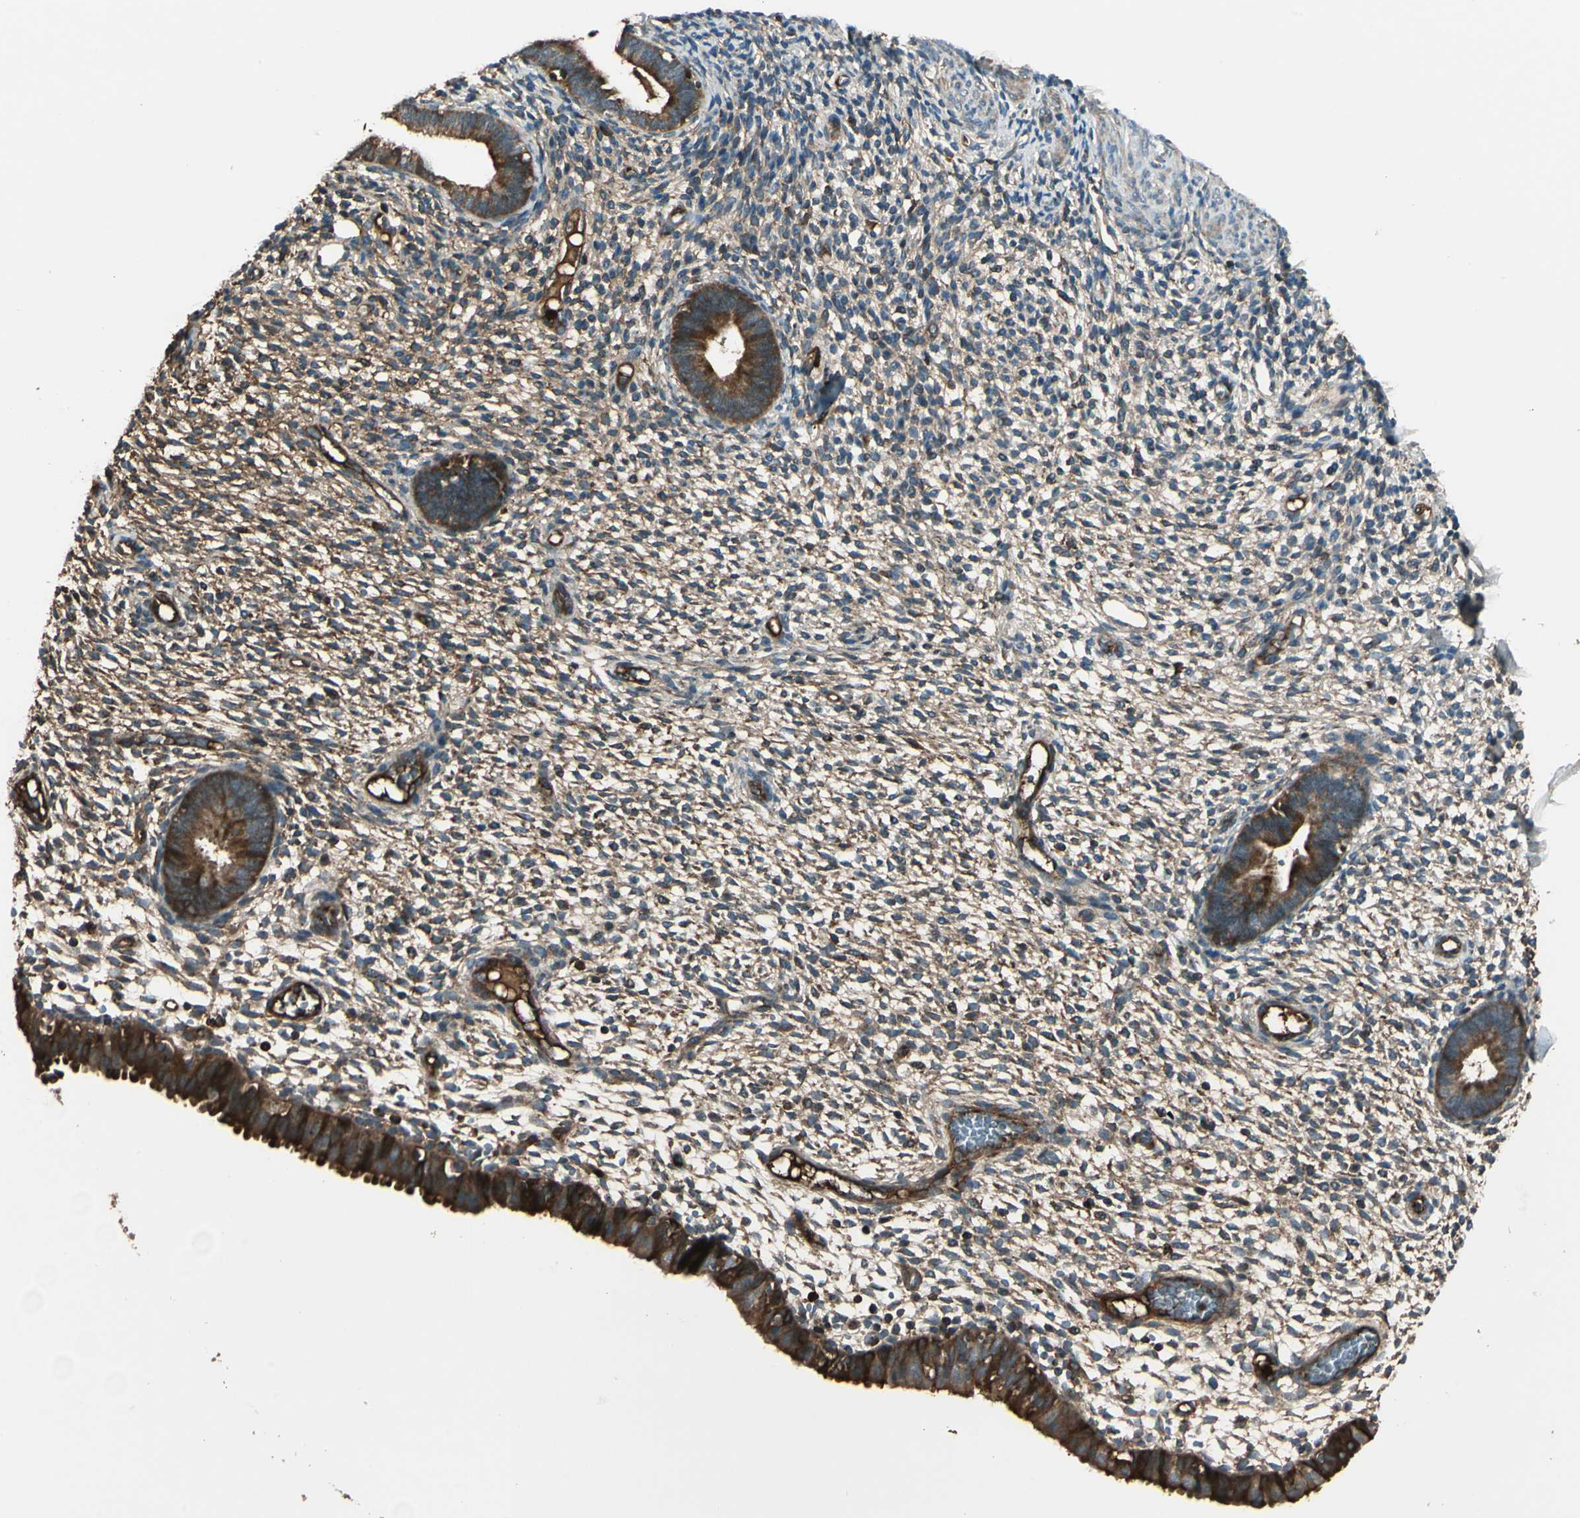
{"staining": {"intensity": "moderate", "quantity": ">75%", "location": "cytoplasmic/membranous"}, "tissue": "endometrium", "cell_type": "Cells in endometrial stroma", "image_type": "normal", "snomed": [{"axis": "morphology", "description": "Normal tissue, NOS"}, {"axis": "topography", "description": "Endometrium"}], "caption": "An immunohistochemistry image of unremarkable tissue is shown. Protein staining in brown shows moderate cytoplasmic/membranous positivity in endometrium within cells in endometrial stroma. The staining was performed using DAB (3,3'-diaminobenzidine), with brown indicating positive protein expression. Nuclei are stained blue with hematoxylin.", "gene": "STX11", "patient": {"sex": "female", "age": 61}}